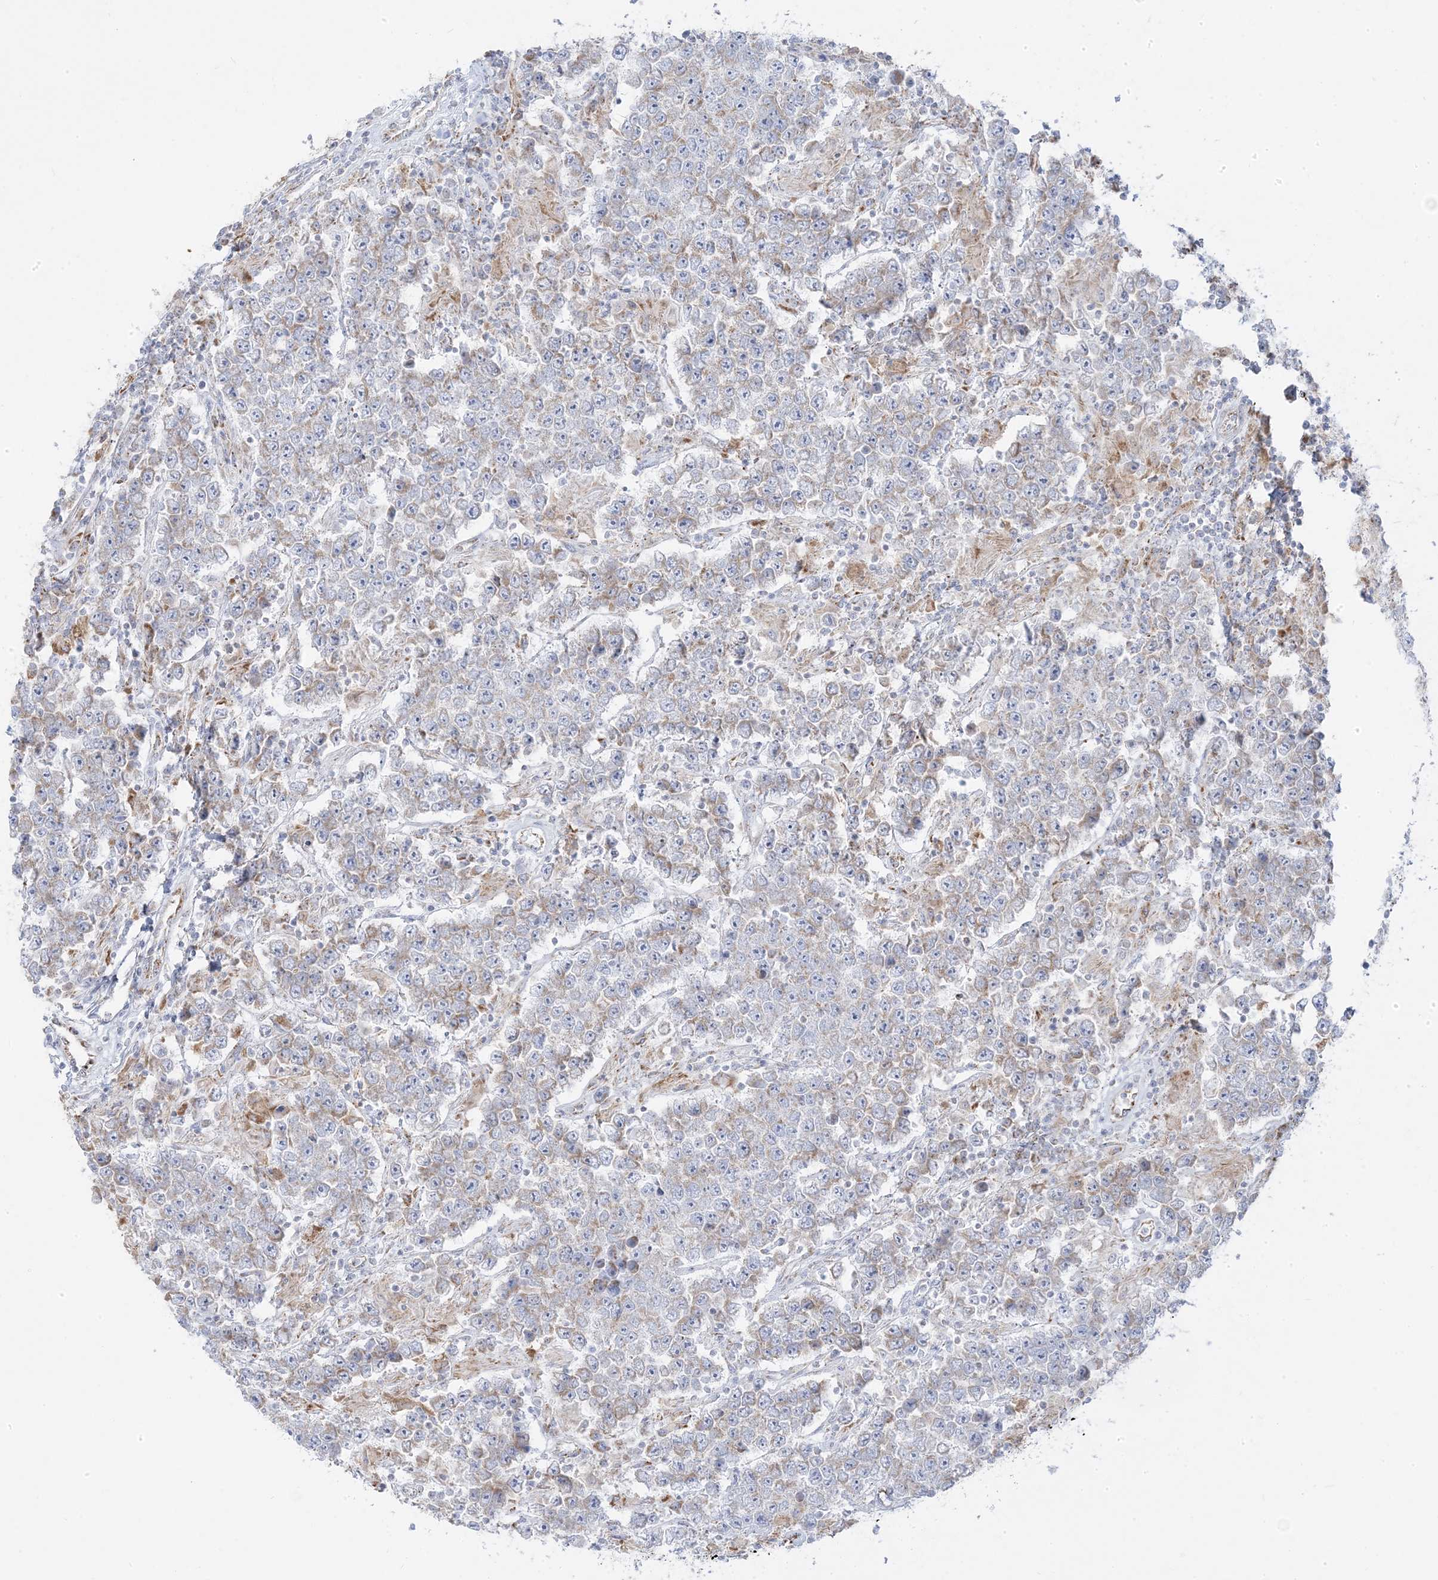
{"staining": {"intensity": "weak", "quantity": "<25%", "location": "cytoplasmic/membranous"}, "tissue": "testis cancer", "cell_type": "Tumor cells", "image_type": "cancer", "snomed": [{"axis": "morphology", "description": "Normal tissue, NOS"}, {"axis": "morphology", "description": "Urothelial carcinoma, High grade"}, {"axis": "morphology", "description": "Seminoma, NOS"}, {"axis": "morphology", "description": "Carcinoma, Embryonal, NOS"}, {"axis": "topography", "description": "Urinary bladder"}, {"axis": "topography", "description": "Testis"}], "caption": "Immunohistochemistry histopathology image of human testis cancer (embryonal carcinoma) stained for a protein (brown), which shows no expression in tumor cells. (Stains: DAB (3,3'-diaminobenzidine) IHC with hematoxylin counter stain, Microscopy: brightfield microscopy at high magnification).", "gene": "PCCB", "patient": {"sex": "male", "age": 41}}